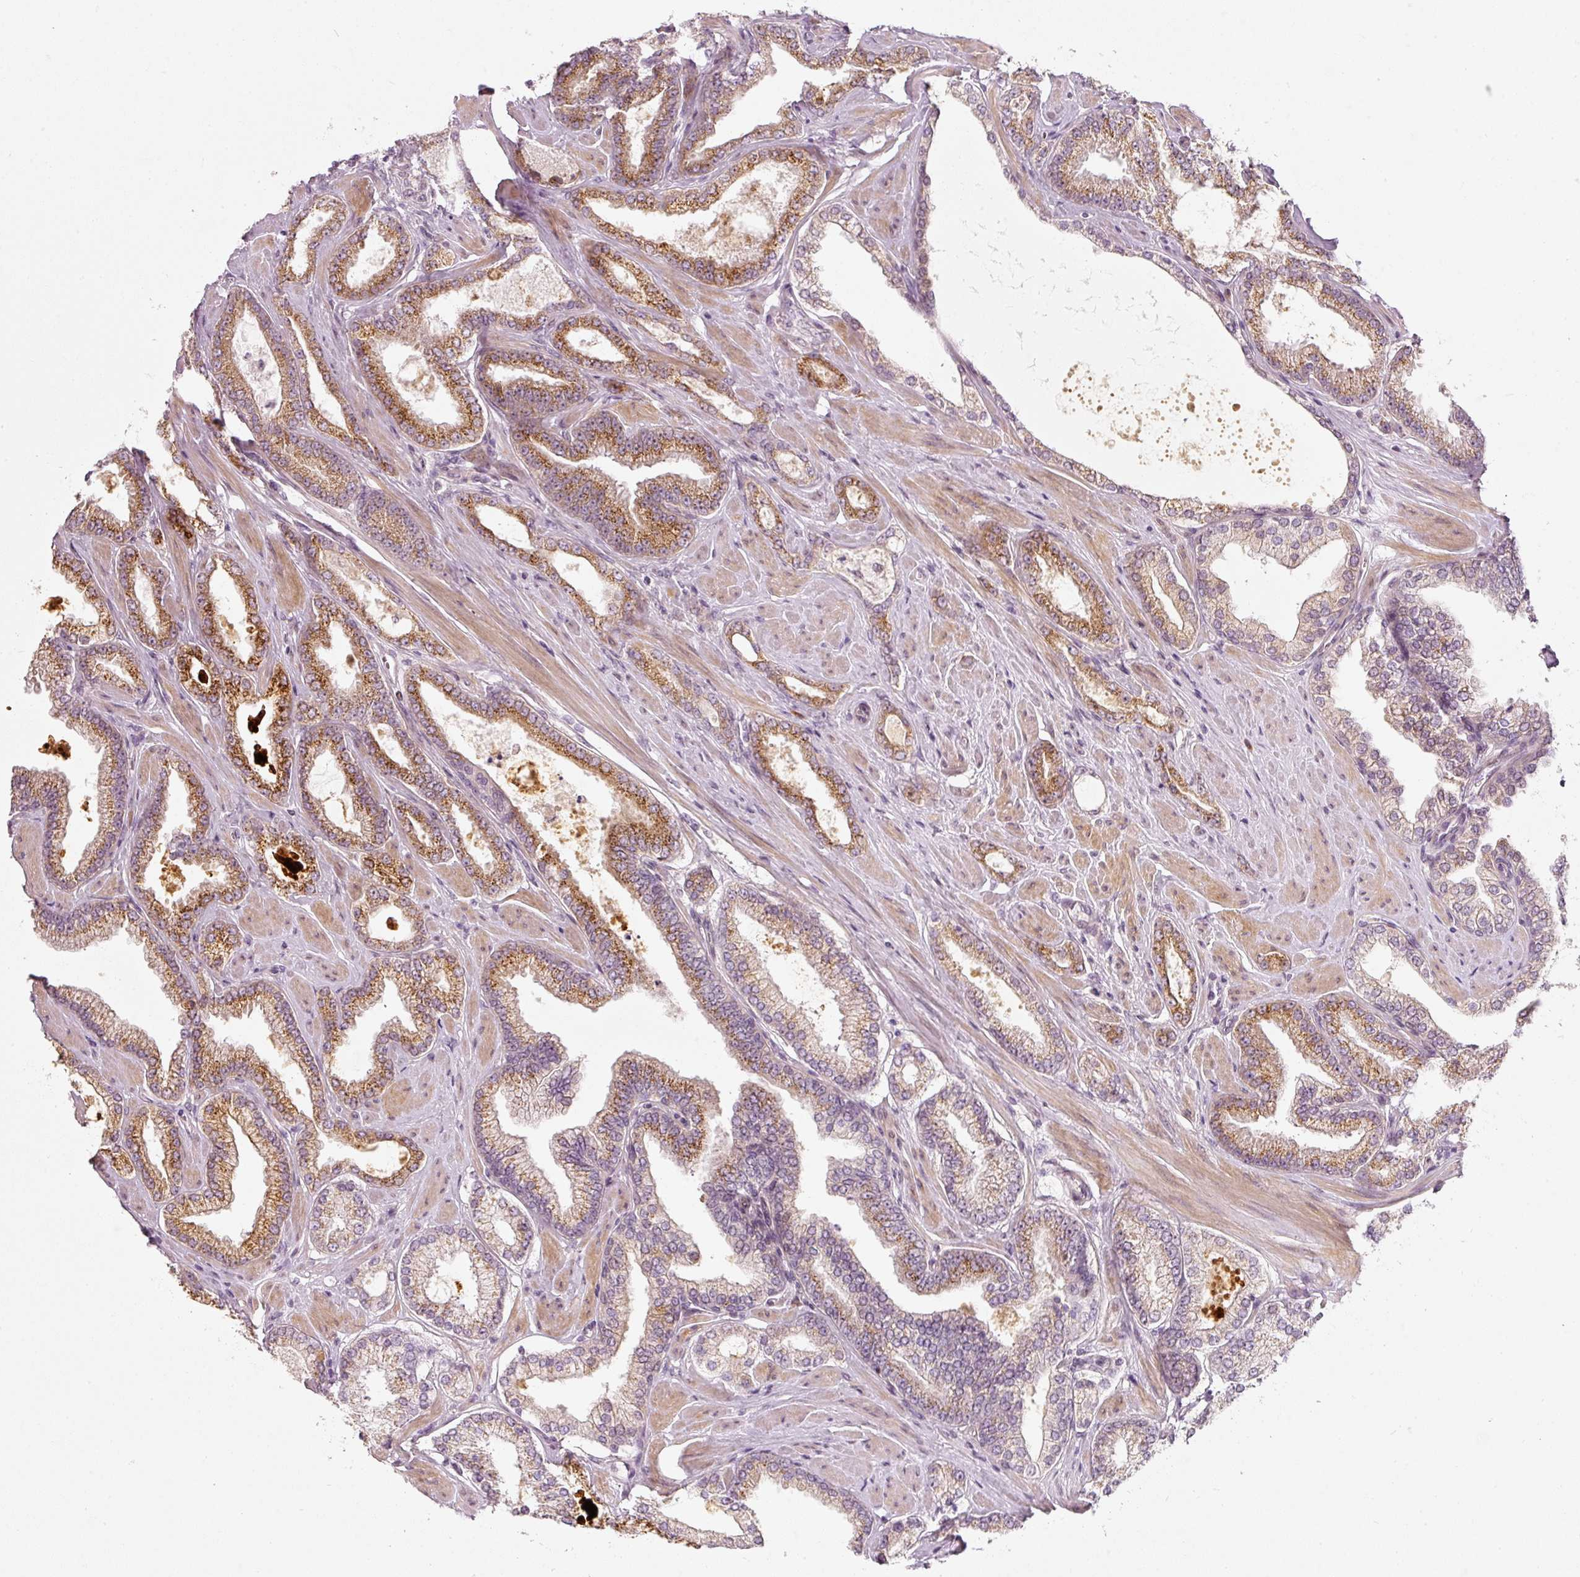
{"staining": {"intensity": "moderate", "quantity": "25%-75%", "location": "cytoplasmic/membranous"}, "tissue": "prostate cancer", "cell_type": "Tumor cells", "image_type": "cancer", "snomed": [{"axis": "morphology", "description": "Adenocarcinoma, Low grade"}, {"axis": "topography", "description": "Prostate"}], "caption": "A brown stain labels moderate cytoplasmic/membranous staining of a protein in prostate cancer tumor cells. The staining was performed using DAB (3,3'-diaminobenzidine), with brown indicating positive protein expression. Nuclei are stained blue with hematoxylin.", "gene": "SLC20A1", "patient": {"sex": "male", "age": 42}}